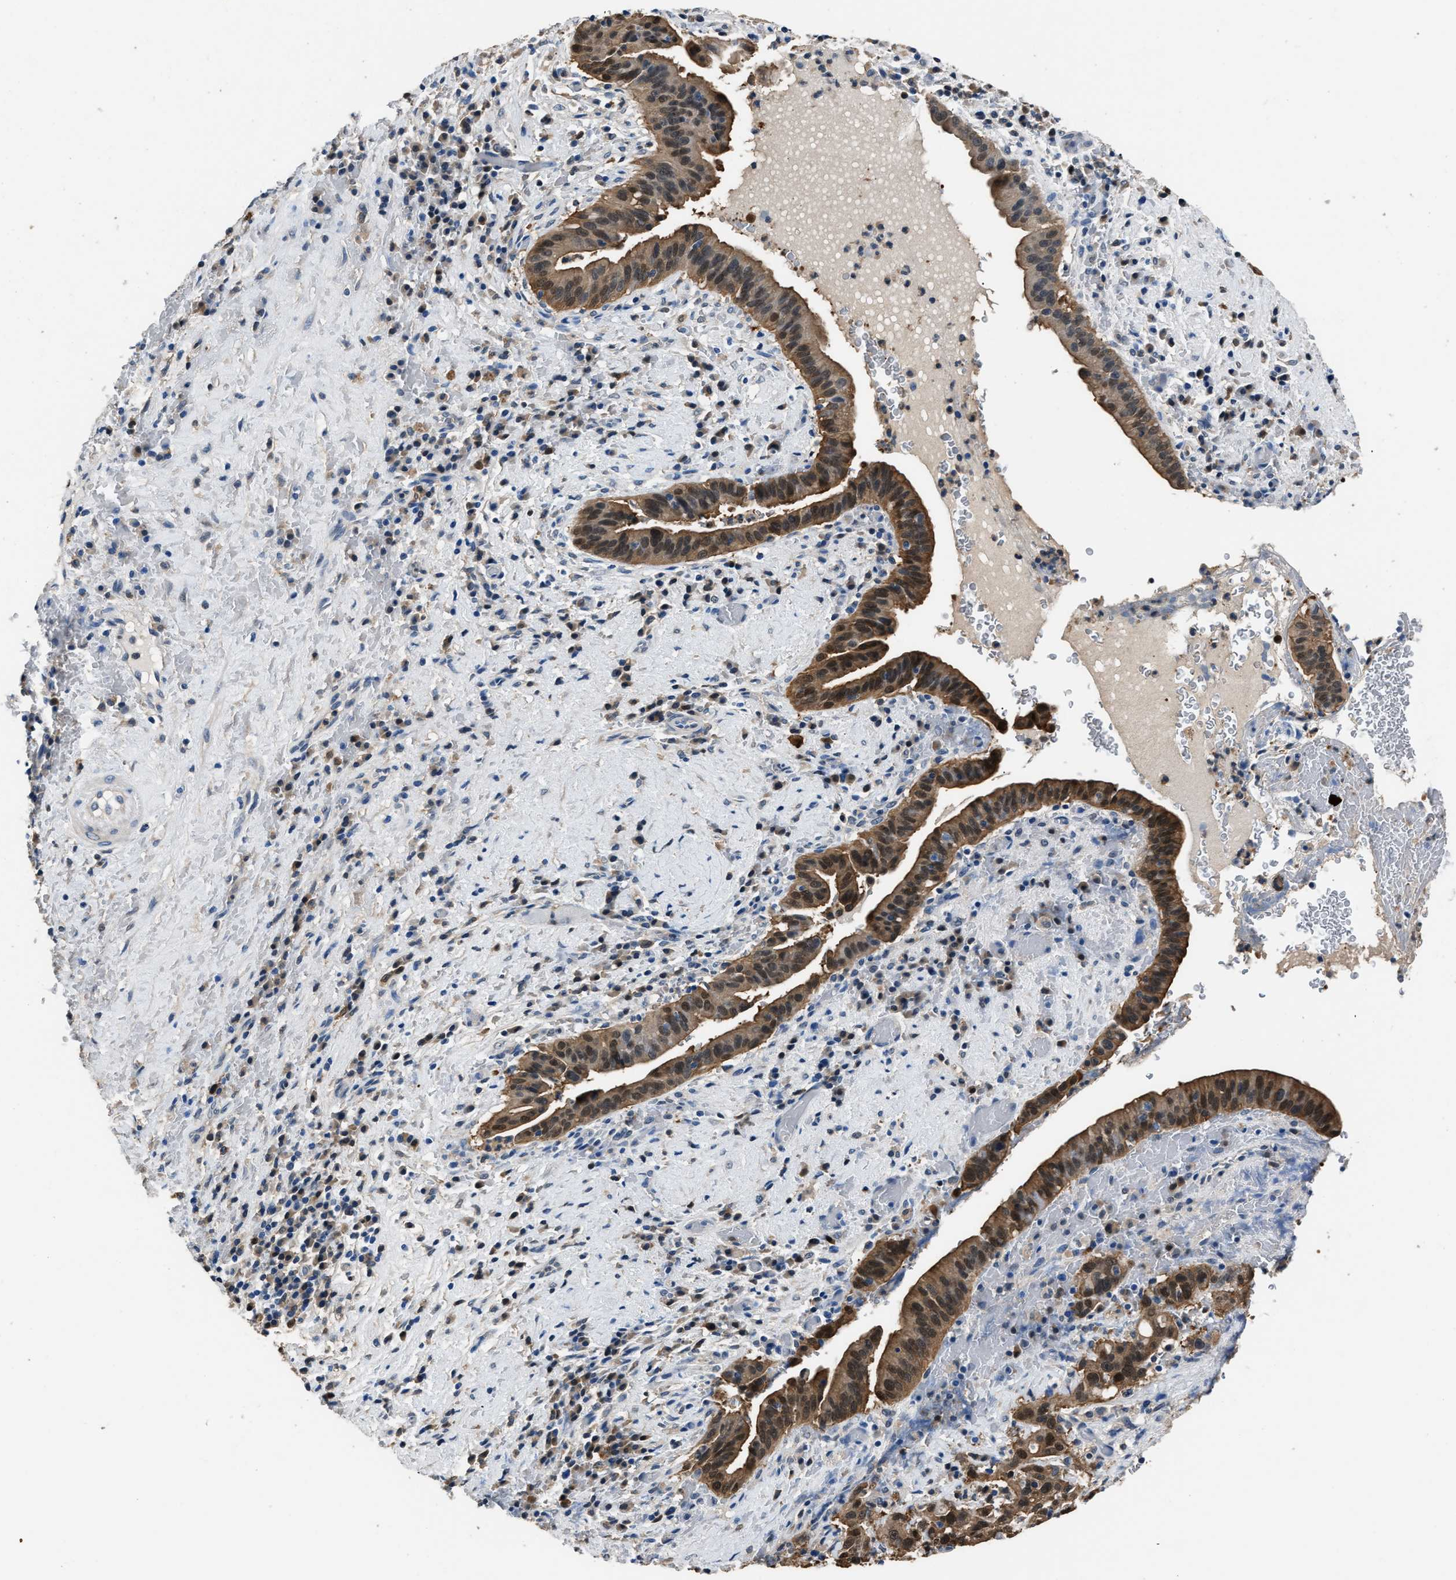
{"staining": {"intensity": "moderate", "quantity": ">75%", "location": "cytoplasmic/membranous,nuclear"}, "tissue": "liver cancer", "cell_type": "Tumor cells", "image_type": "cancer", "snomed": [{"axis": "morphology", "description": "Cholangiocarcinoma"}, {"axis": "topography", "description": "Liver"}], "caption": "A histopathology image showing moderate cytoplasmic/membranous and nuclear positivity in approximately >75% of tumor cells in cholangiocarcinoma (liver), as visualized by brown immunohistochemical staining.", "gene": "GSTP1", "patient": {"sex": "female", "age": 38}}